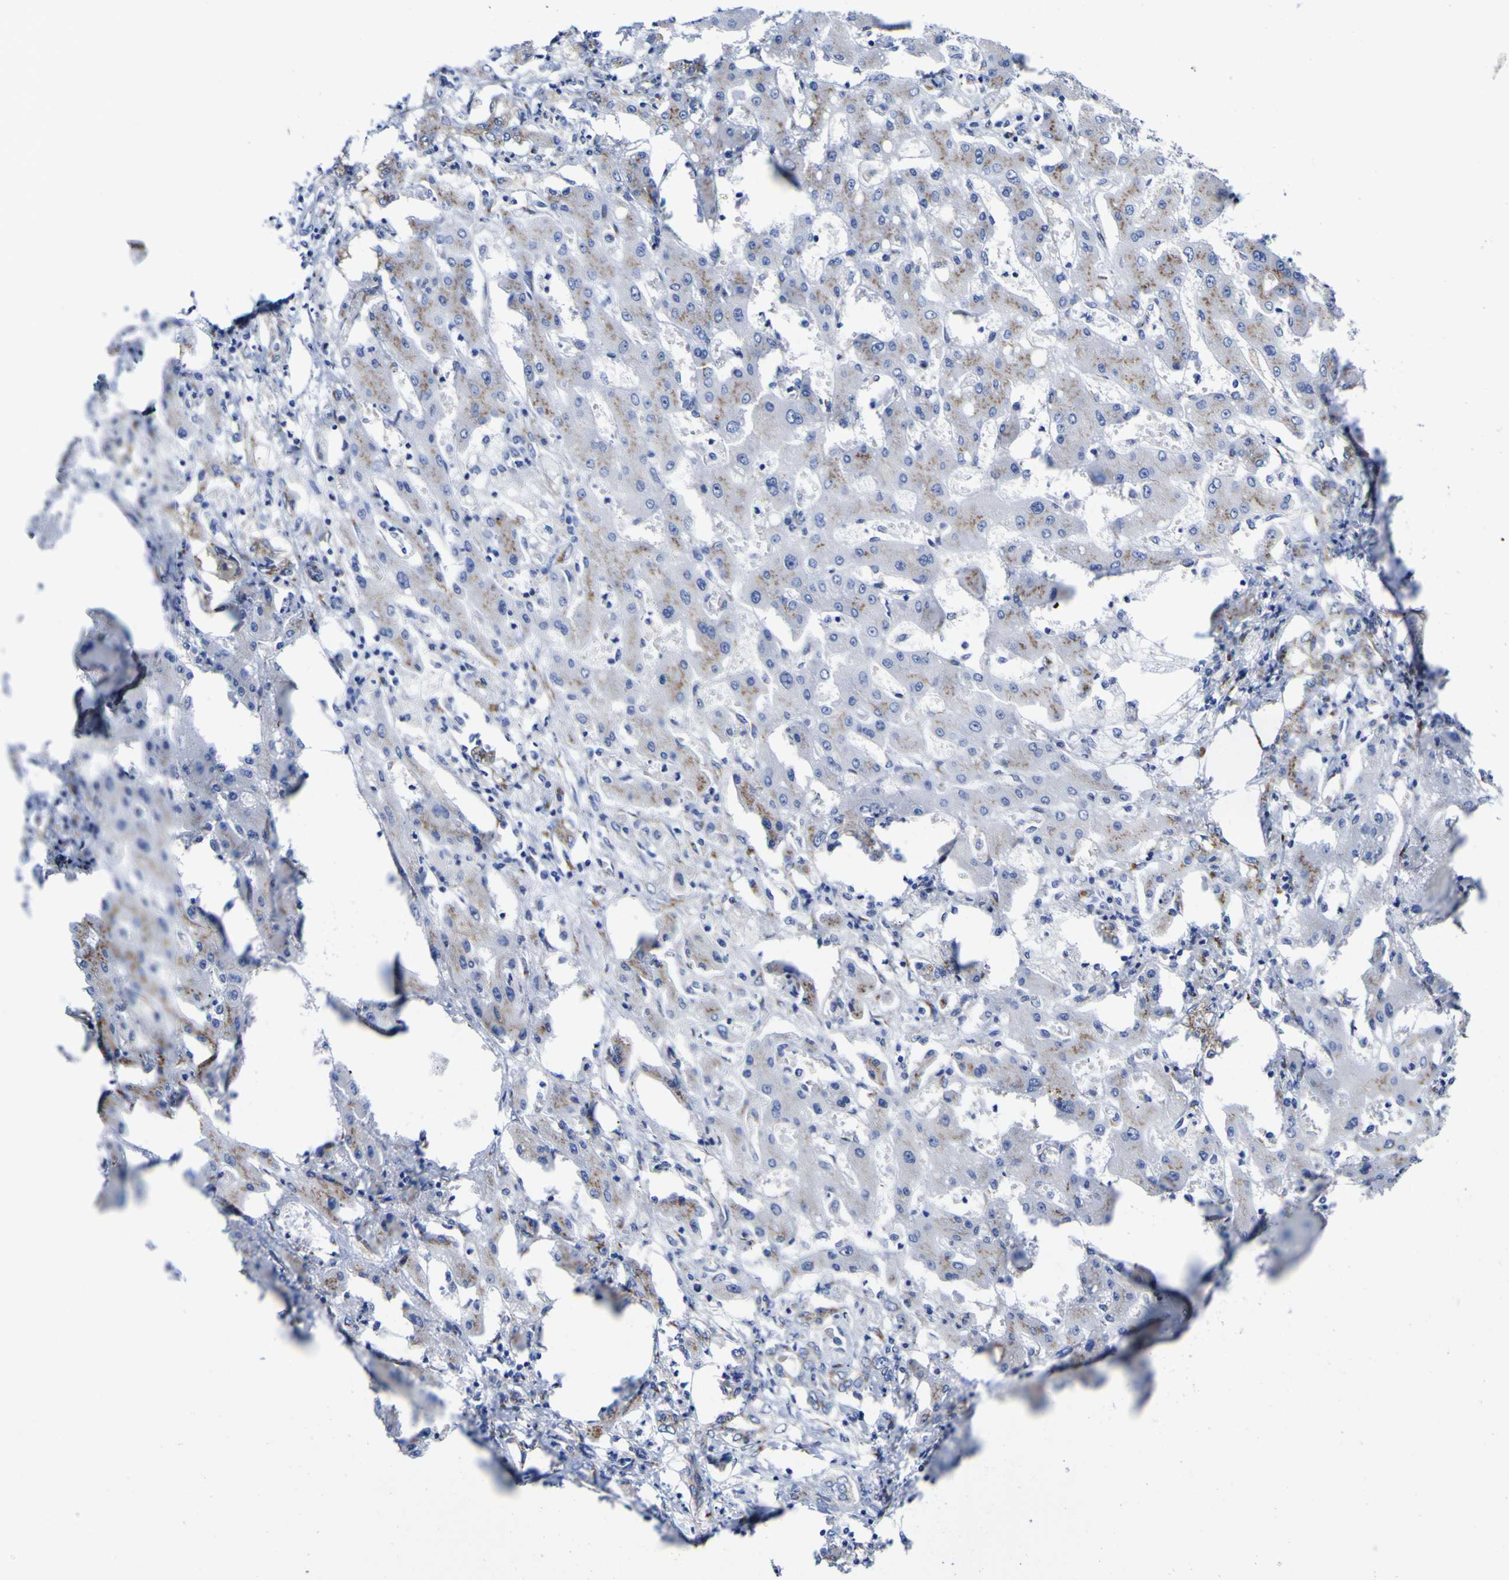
{"staining": {"intensity": "negative", "quantity": "none", "location": "none"}, "tissue": "liver cancer", "cell_type": "Tumor cells", "image_type": "cancer", "snomed": [{"axis": "morphology", "description": "Cholangiocarcinoma"}, {"axis": "topography", "description": "Liver"}], "caption": "Immunohistochemistry photomicrograph of cholangiocarcinoma (liver) stained for a protein (brown), which reveals no staining in tumor cells.", "gene": "GOLM1", "patient": {"sex": "male", "age": 50}}